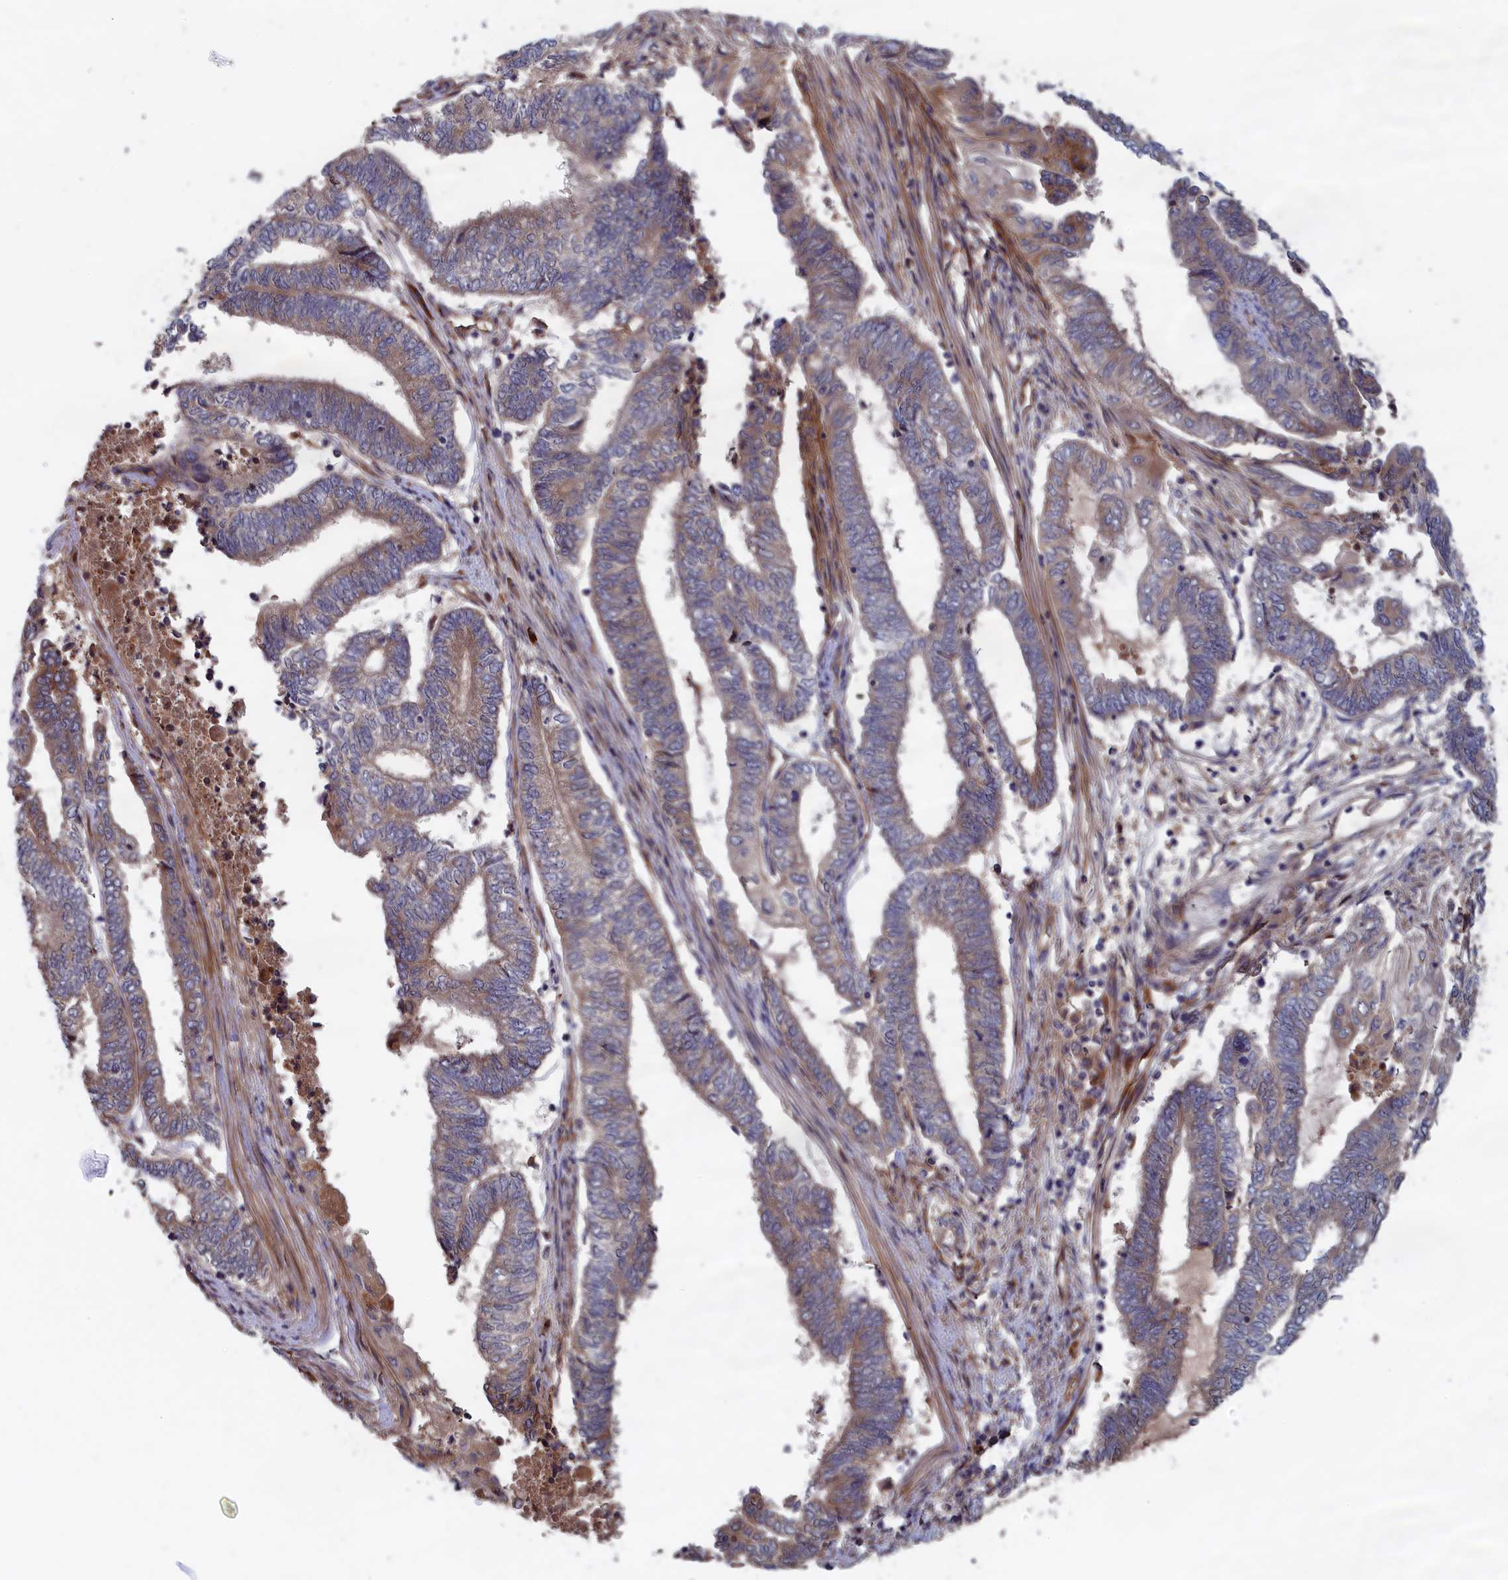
{"staining": {"intensity": "weak", "quantity": "<25%", "location": "cytoplasmic/membranous"}, "tissue": "endometrial cancer", "cell_type": "Tumor cells", "image_type": "cancer", "snomed": [{"axis": "morphology", "description": "Adenocarcinoma, NOS"}, {"axis": "topography", "description": "Uterus"}, {"axis": "topography", "description": "Endometrium"}], "caption": "Adenocarcinoma (endometrial) was stained to show a protein in brown. There is no significant positivity in tumor cells.", "gene": "TRAPPC2L", "patient": {"sex": "female", "age": 70}}